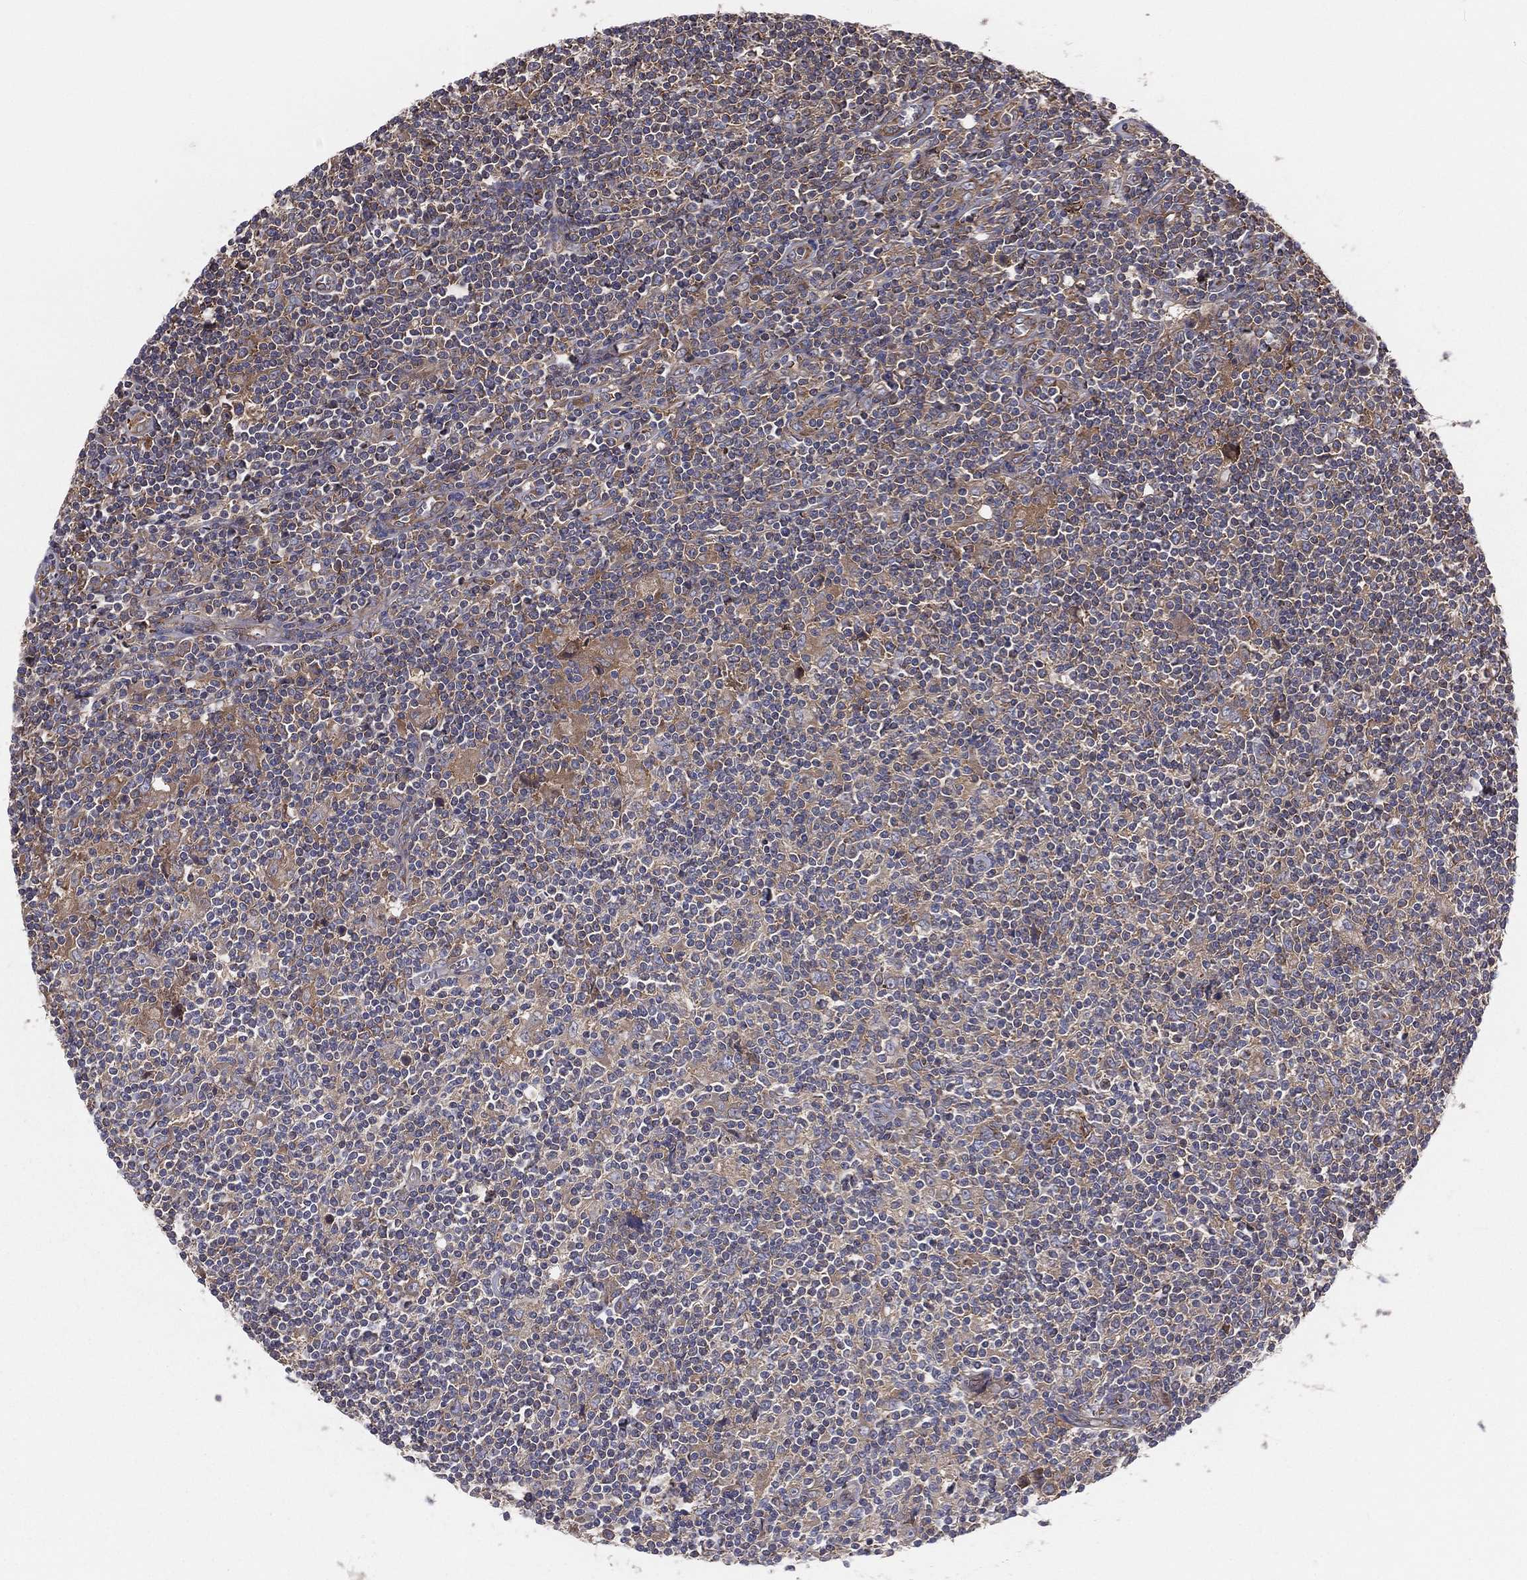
{"staining": {"intensity": "weak", "quantity": "25%-75%", "location": "cytoplasmic/membranous"}, "tissue": "lymphoma", "cell_type": "Tumor cells", "image_type": "cancer", "snomed": [{"axis": "morphology", "description": "Hodgkin's disease, NOS"}, {"axis": "topography", "description": "Lymph node"}], "caption": "The micrograph displays immunohistochemical staining of Hodgkin's disease. There is weak cytoplasmic/membranous staining is seen in approximately 25%-75% of tumor cells.", "gene": "EIF2B5", "patient": {"sex": "male", "age": 40}}